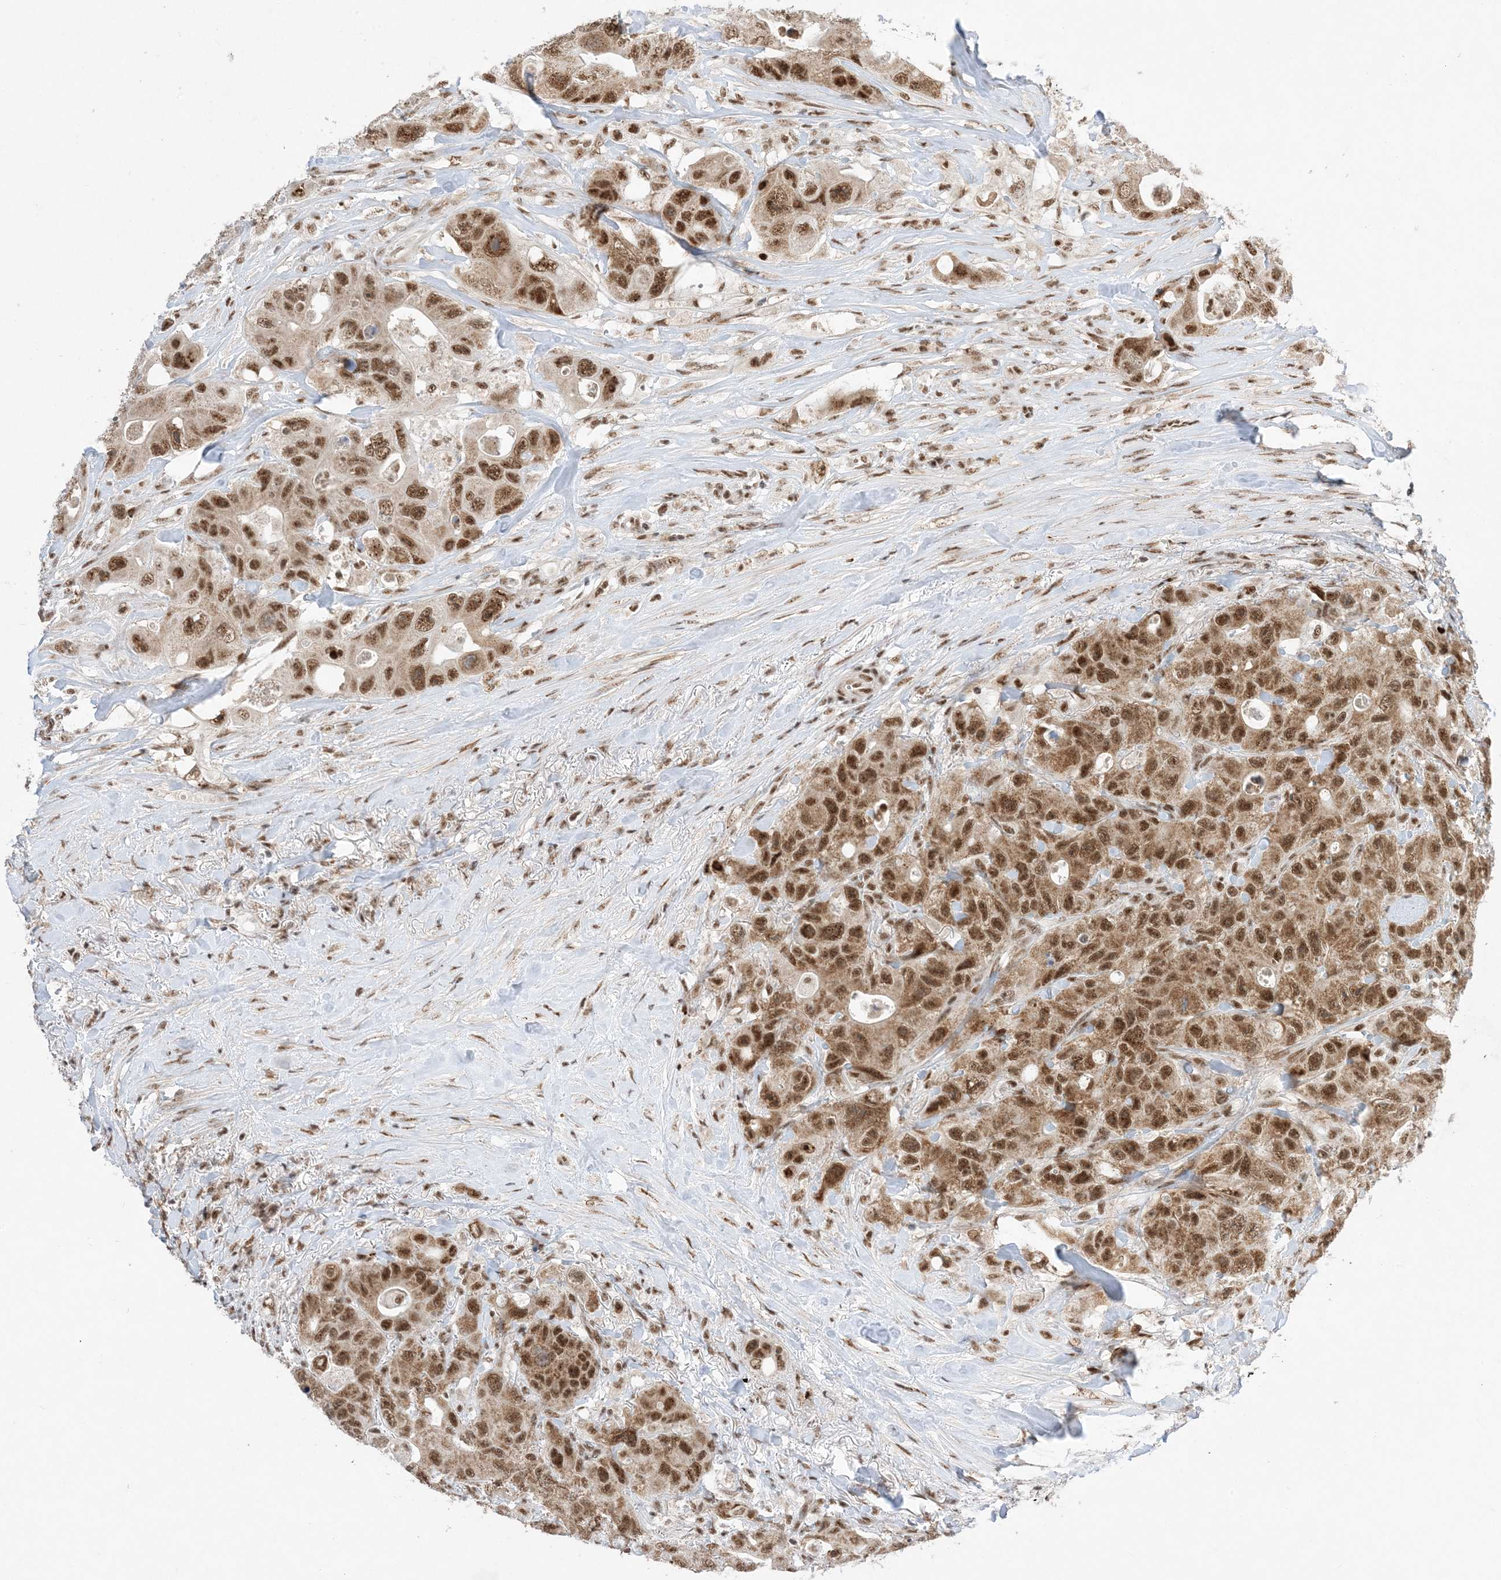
{"staining": {"intensity": "moderate", "quantity": ">75%", "location": "cytoplasmic/membranous,nuclear"}, "tissue": "colorectal cancer", "cell_type": "Tumor cells", "image_type": "cancer", "snomed": [{"axis": "morphology", "description": "Adenocarcinoma, NOS"}, {"axis": "topography", "description": "Colon"}], "caption": "Tumor cells show medium levels of moderate cytoplasmic/membranous and nuclear positivity in approximately >75% of cells in colorectal cancer.", "gene": "SF3A3", "patient": {"sex": "female", "age": 46}}